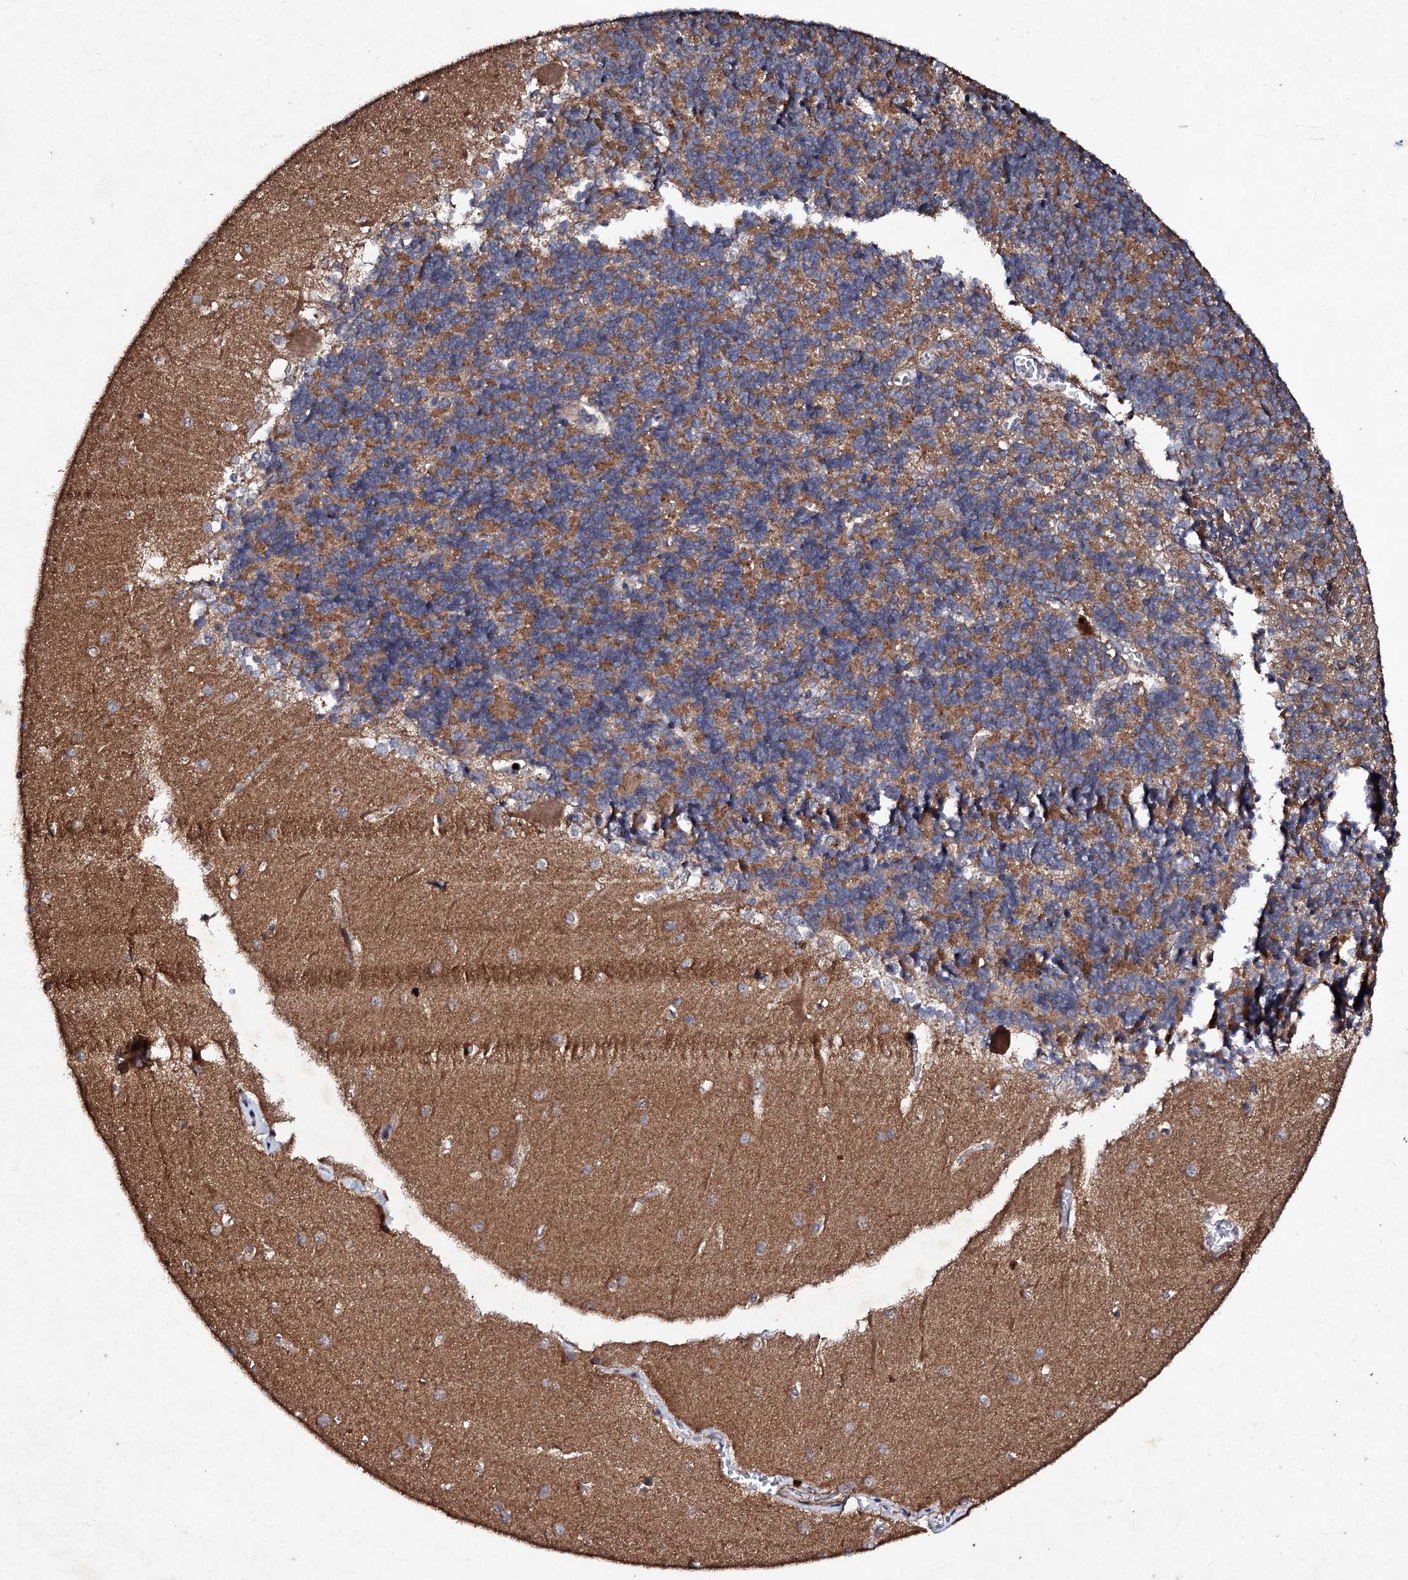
{"staining": {"intensity": "moderate", "quantity": ">75%", "location": "cytoplasmic/membranous"}, "tissue": "cerebellum", "cell_type": "Cells in granular layer", "image_type": "normal", "snomed": [{"axis": "morphology", "description": "Normal tissue, NOS"}, {"axis": "topography", "description": "Cerebellum"}], "caption": "An immunohistochemistry (IHC) photomicrograph of benign tissue is shown. Protein staining in brown shows moderate cytoplasmic/membranous positivity in cerebellum within cells in granular layer.", "gene": "MOCOS", "patient": {"sex": "male", "age": 37}}